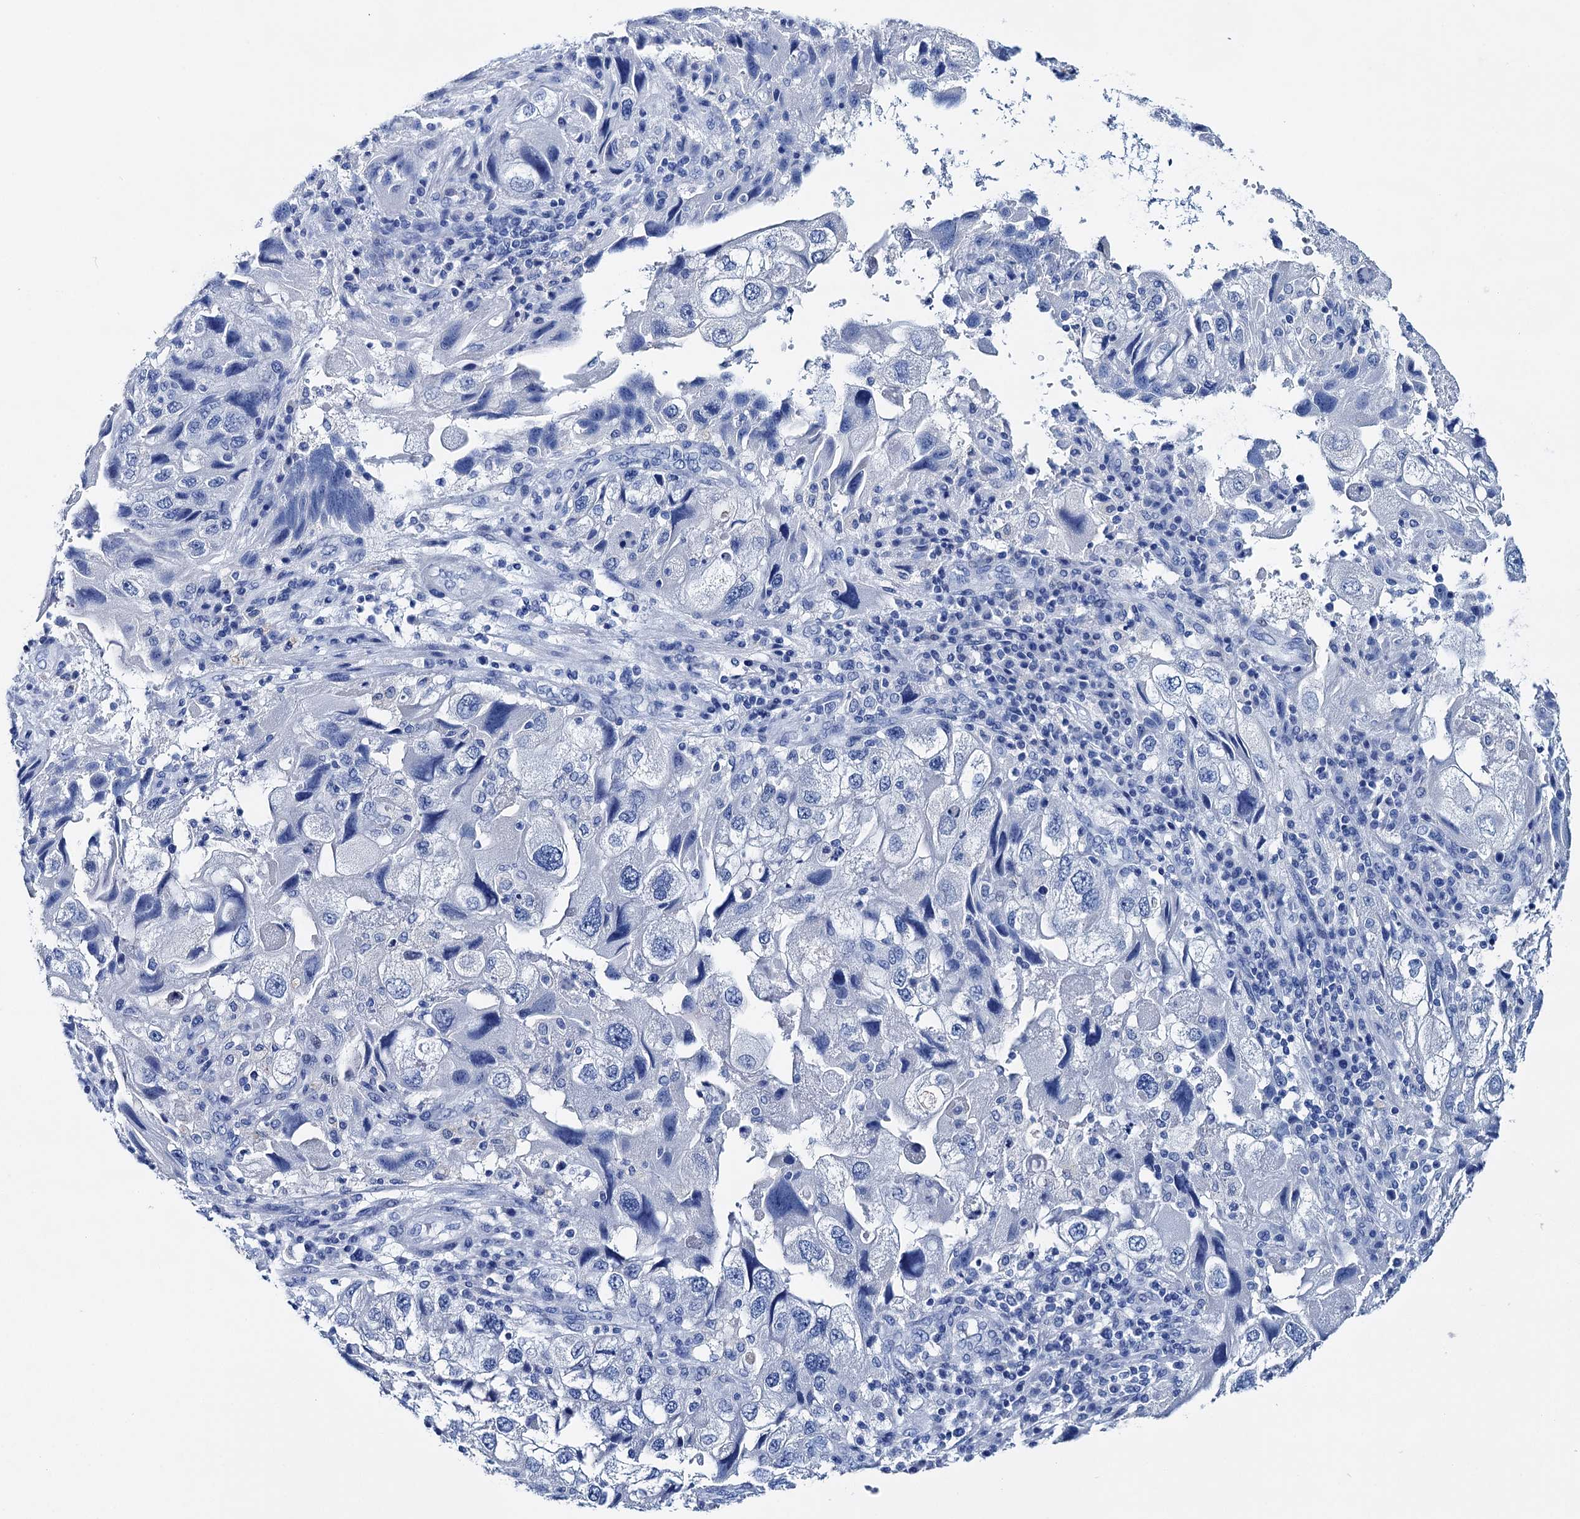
{"staining": {"intensity": "negative", "quantity": "none", "location": "none"}, "tissue": "endometrial cancer", "cell_type": "Tumor cells", "image_type": "cancer", "snomed": [{"axis": "morphology", "description": "Adenocarcinoma, NOS"}, {"axis": "topography", "description": "Endometrium"}], "caption": "This is an immunohistochemistry (IHC) photomicrograph of human endometrial cancer (adenocarcinoma). There is no staining in tumor cells.", "gene": "BRINP1", "patient": {"sex": "female", "age": 49}}